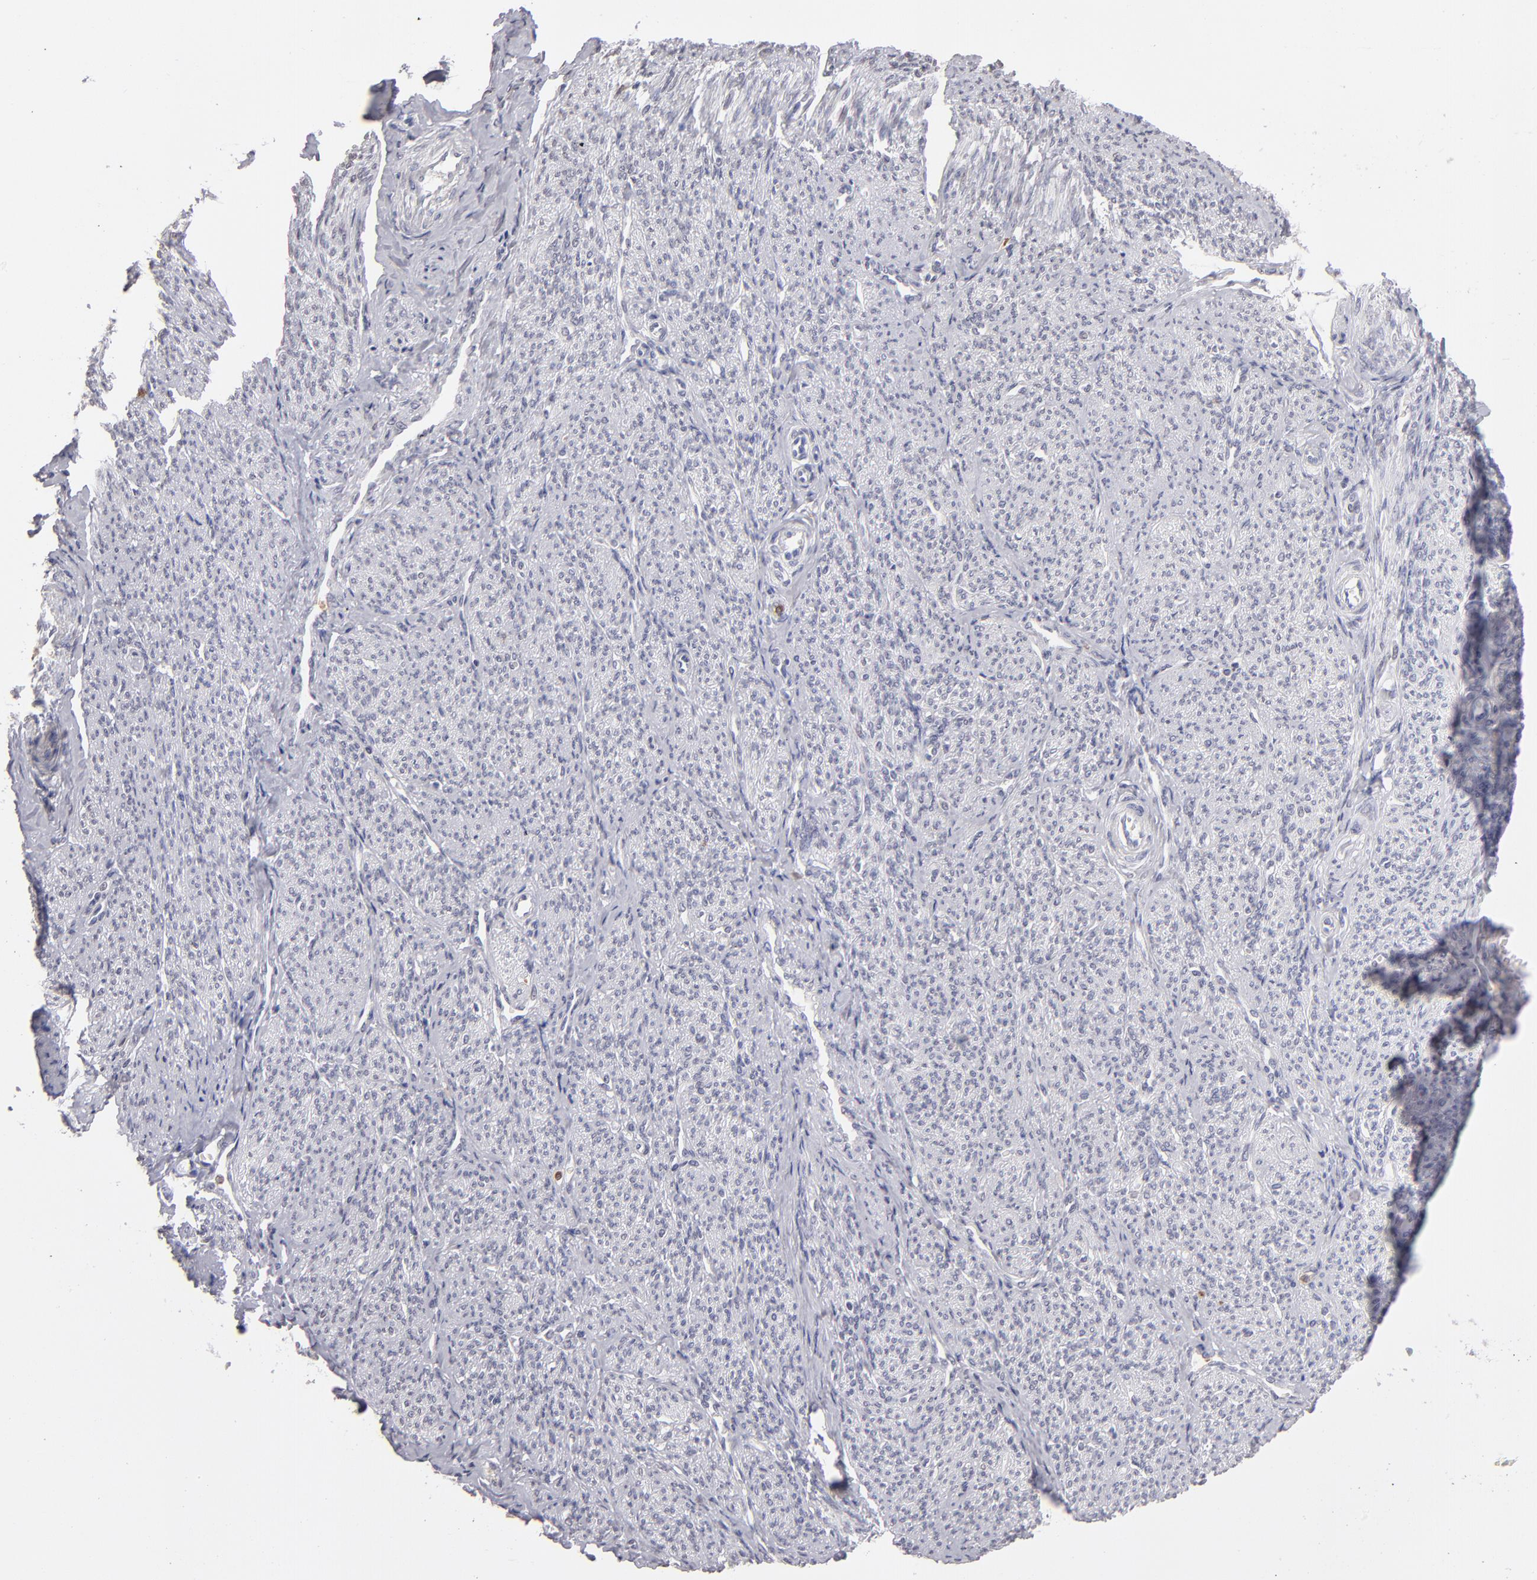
{"staining": {"intensity": "negative", "quantity": "none", "location": "none"}, "tissue": "smooth muscle", "cell_type": "Smooth muscle cells", "image_type": "normal", "snomed": [{"axis": "morphology", "description": "Normal tissue, NOS"}, {"axis": "topography", "description": "Smooth muscle"}], "caption": "This is a image of immunohistochemistry staining of benign smooth muscle, which shows no positivity in smooth muscle cells. Nuclei are stained in blue.", "gene": "MGAM", "patient": {"sex": "female", "age": 65}}